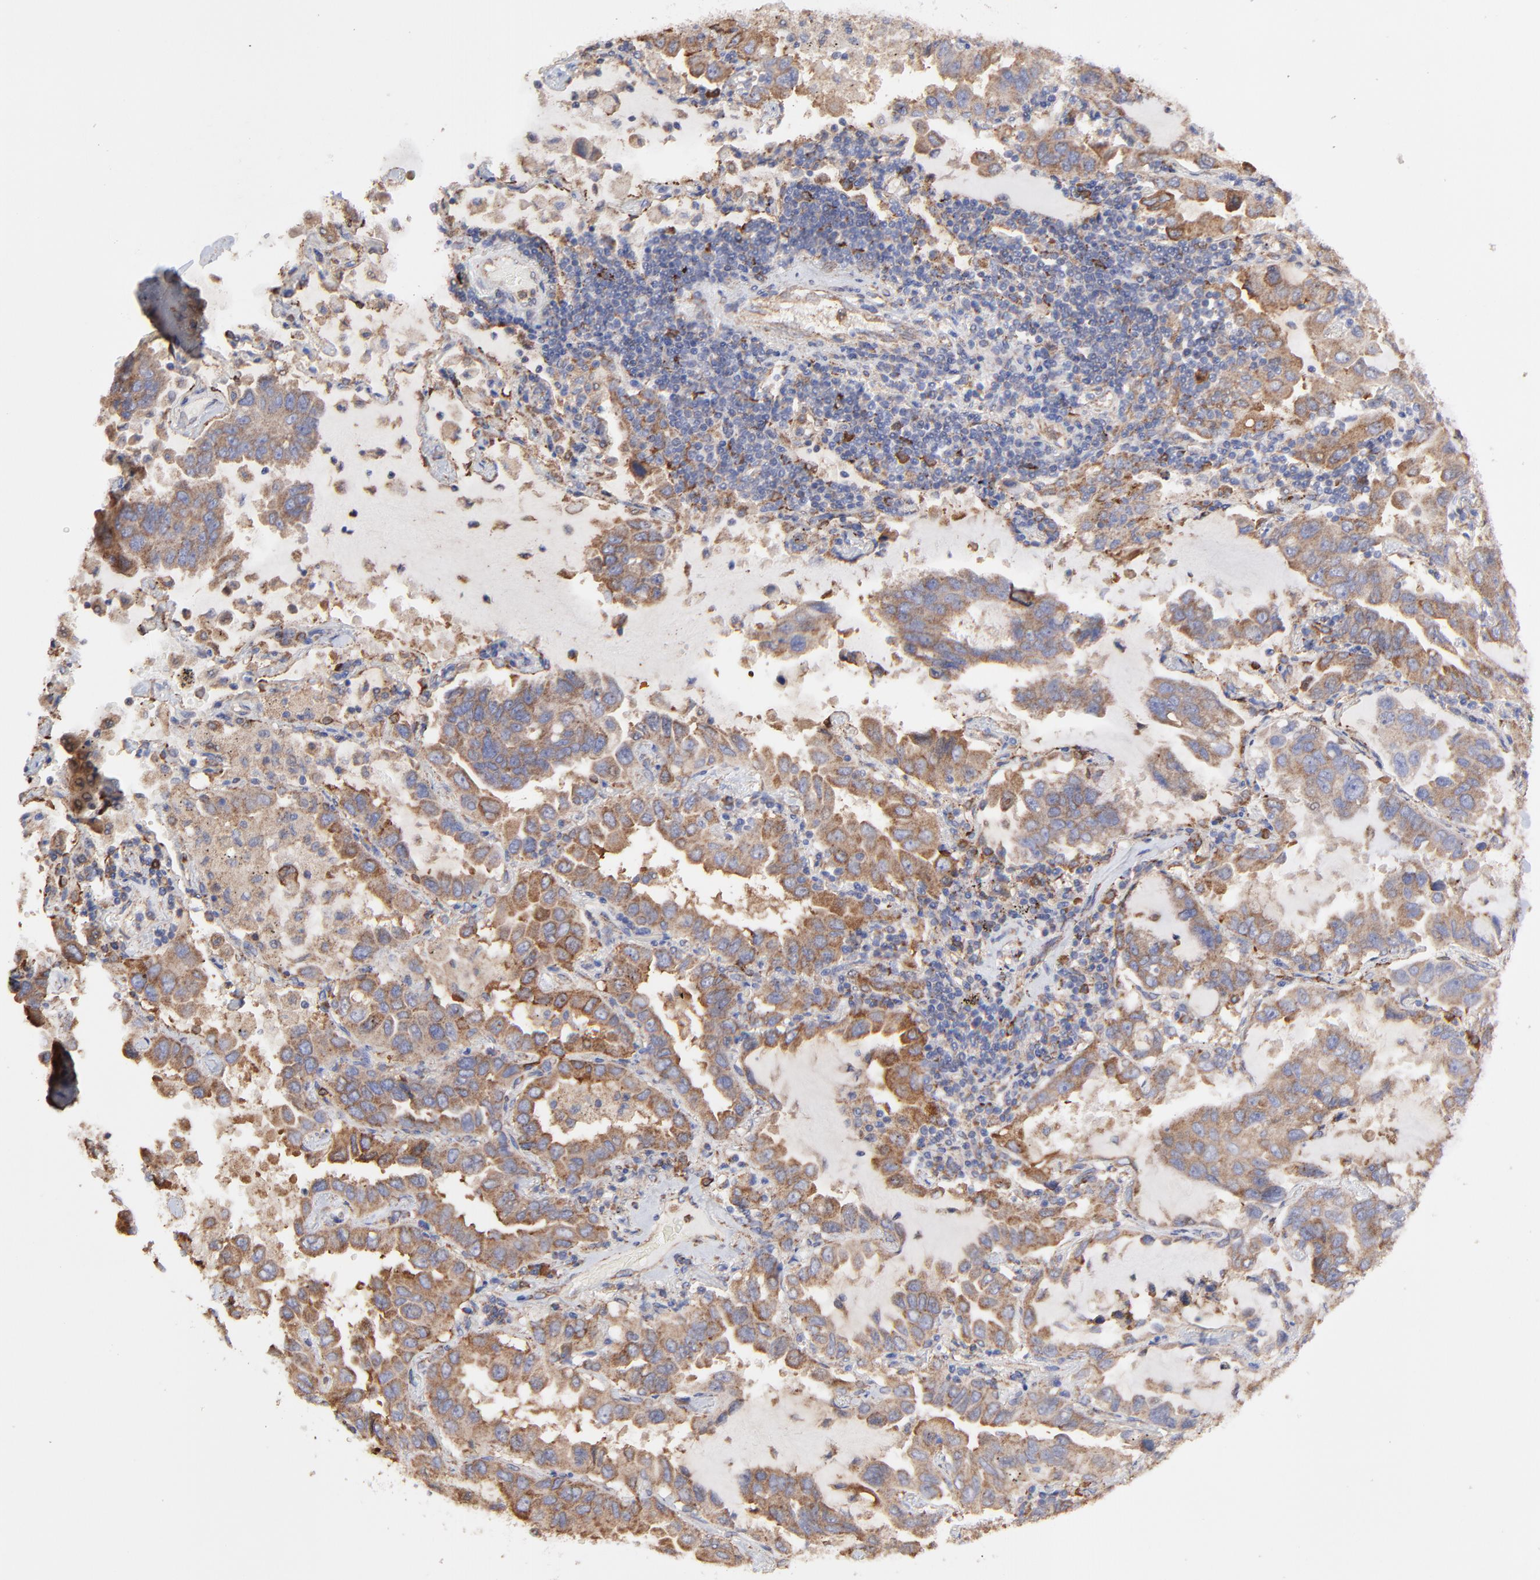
{"staining": {"intensity": "moderate", "quantity": ">75%", "location": "cytoplasmic/membranous"}, "tissue": "lung cancer", "cell_type": "Tumor cells", "image_type": "cancer", "snomed": [{"axis": "morphology", "description": "Adenocarcinoma, NOS"}, {"axis": "topography", "description": "Lung"}], "caption": "Immunohistochemical staining of human adenocarcinoma (lung) reveals moderate cytoplasmic/membranous protein positivity in approximately >75% of tumor cells. (IHC, brightfield microscopy, high magnification).", "gene": "PFKM", "patient": {"sex": "male", "age": 64}}